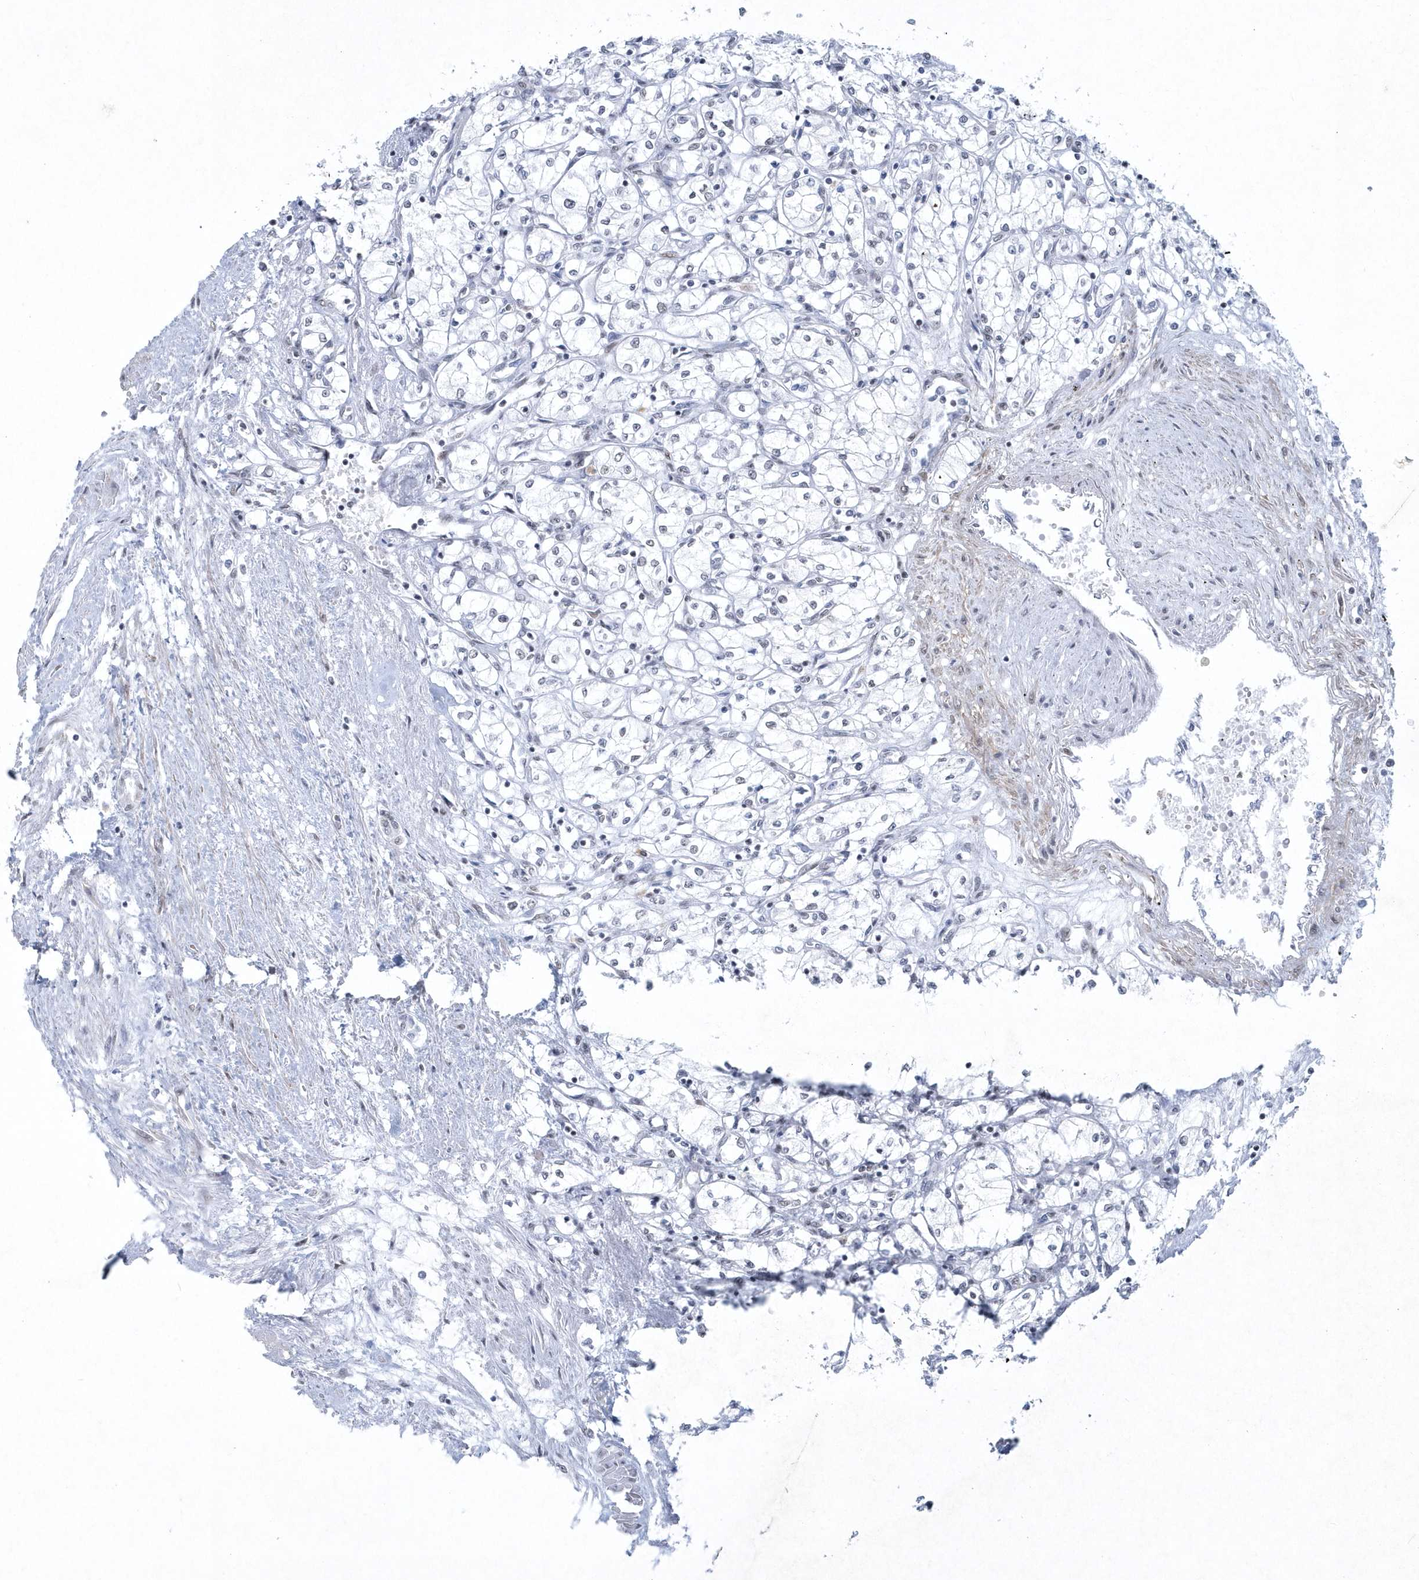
{"staining": {"intensity": "negative", "quantity": "none", "location": "none"}, "tissue": "renal cancer", "cell_type": "Tumor cells", "image_type": "cancer", "snomed": [{"axis": "morphology", "description": "Adenocarcinoma, NOS"}, {"axis": "topography", "description": "Kidney"}], "caption": "Immunohistochemistry histopathology image of neoplastic tissue: renal cancer (adenocarcinoma) stained with DAB (3,3'-diaminobenzidine) demonstrates no significant protein staining in tumor cells.", "gene": "DCLRE1A", "patient": {"sex": "male", "age": 59}}